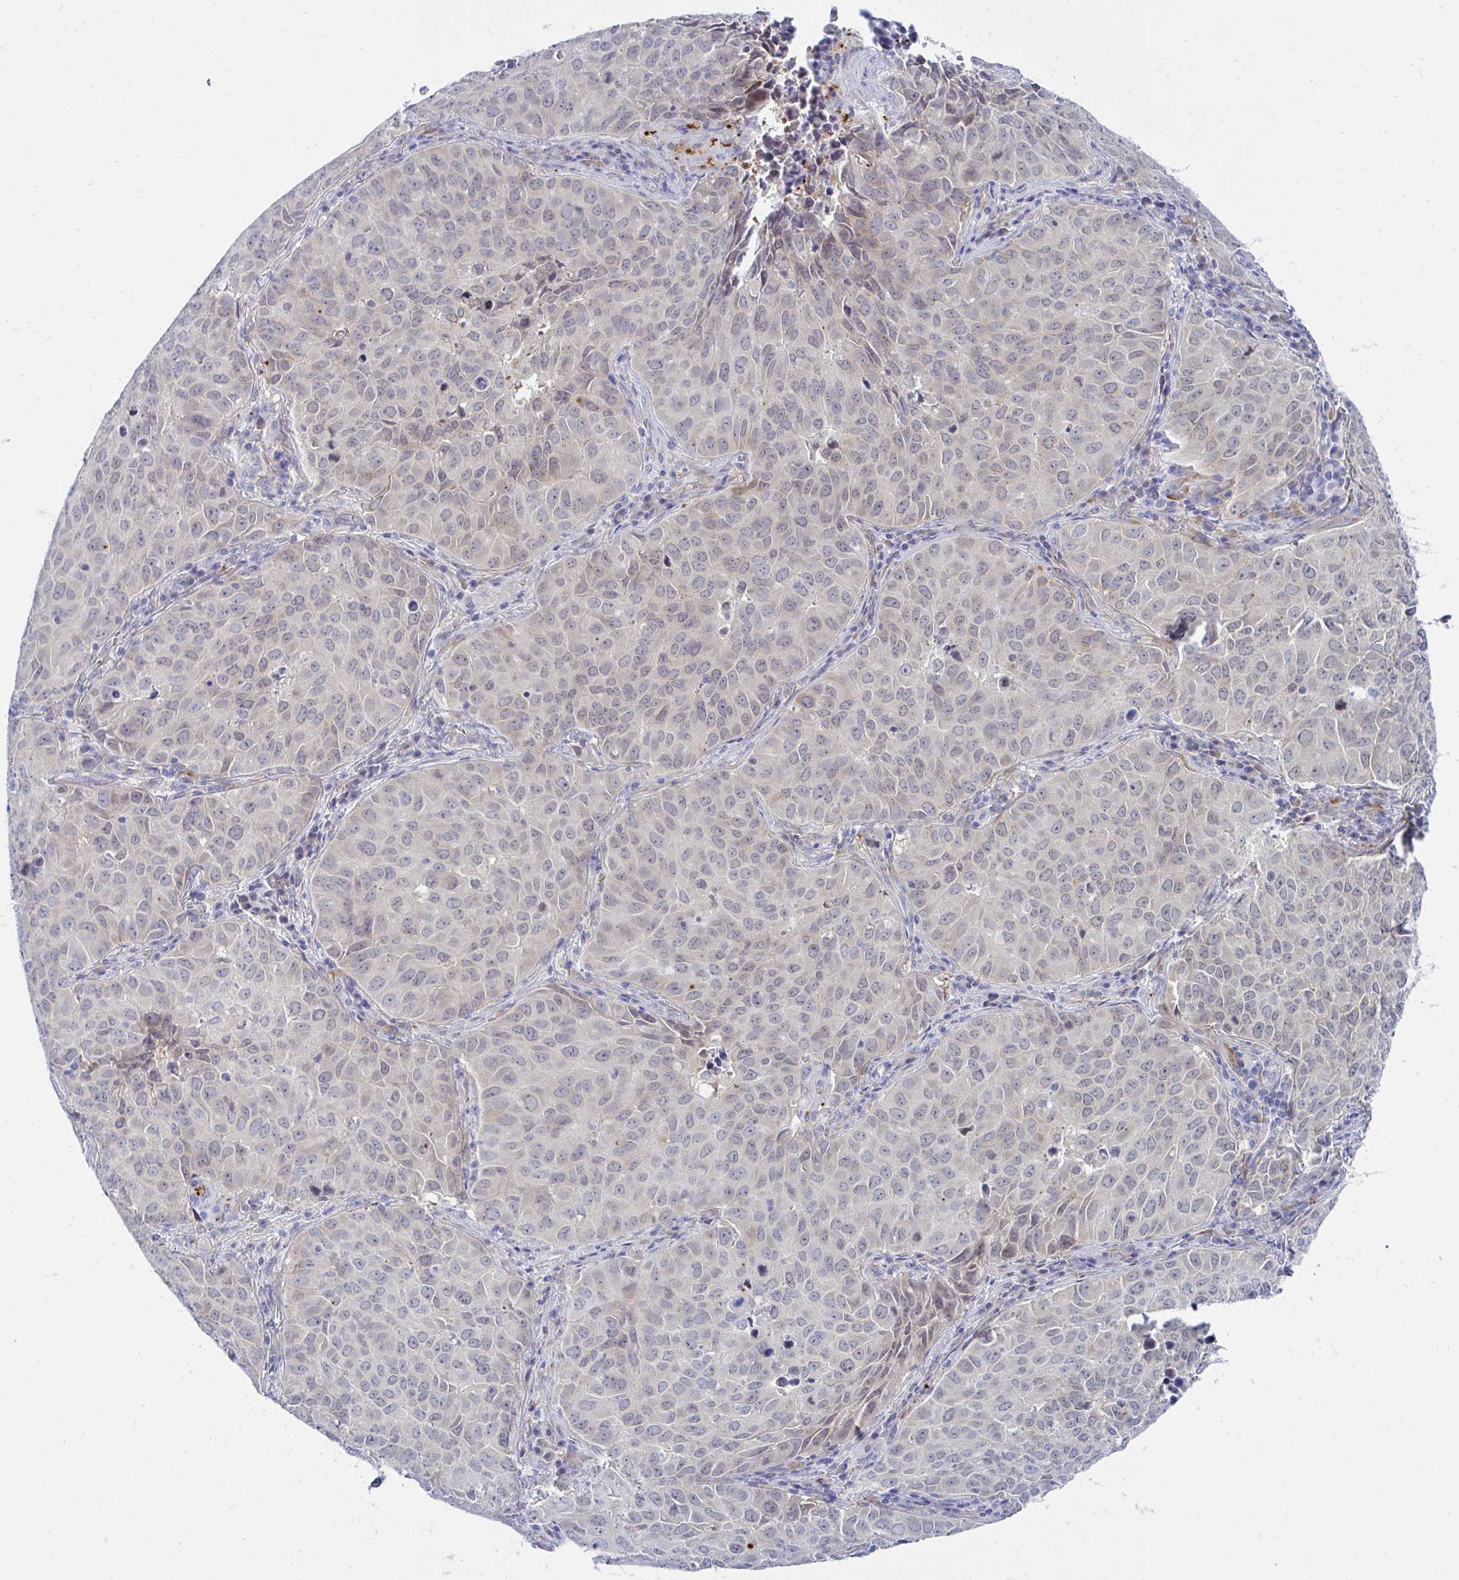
{"staining": {"intensity": "negative", "quantity": "none", "location": "none"}, "tissue": "lung cancer", "cell_type": "Tumor cells", "image_type": "cancer", "snomed": [{"axis": "morphology", "description": "Adenocarcinoma, NOS"}, {"axis": "topography", "description": "Lung"}], "caption": "Tumor cells show no significant protein positivity in adenocarcinoma (lung). (Stains: DAB (3,3'-diaminobenzidine) immunohistochemistry (IHC) with hematoxylin counter stain, Microscopy: brightfield microscopy at high magnification).", "gene": "ANKRD62", "patient": {"sex": "female", "age": 50}}